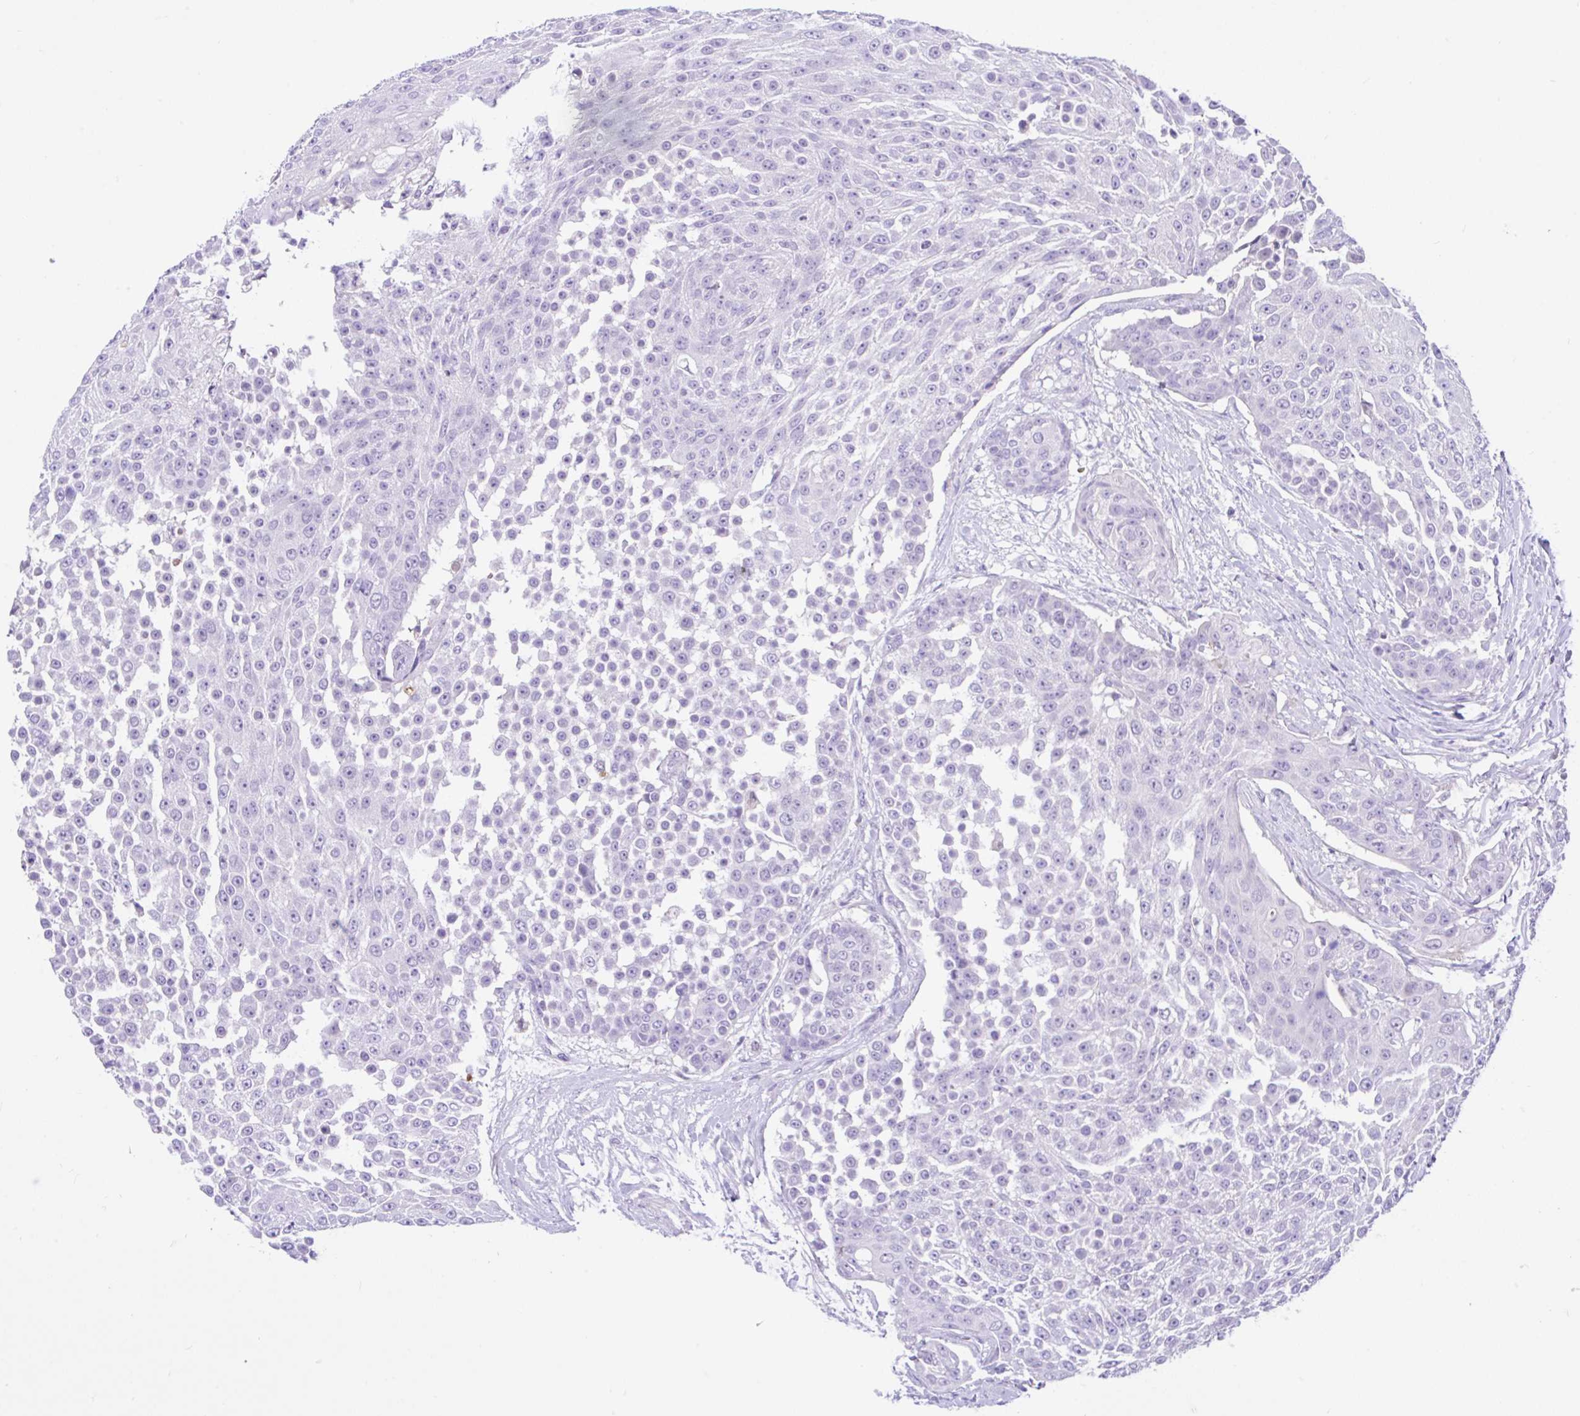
{"staining": {"intensity": "negative", "quantity": "none", "location": "none"}, "tissue": "urothelial cancer", "cell_type": "Tumor cells", "image_type": "cancer", "snomed": [{"axis": "morphology", "description": "Urothelial carcinoma, High grade"}, {"axis": "topography", "description": "Urinary bladder"}], "caption": "The photomicrograph demonstrates no significant positivity in tumor cells of urothelial carcinoma (high-grade).", "gene": "ANO4", "patient": {"sex": "female", "age": 63}}